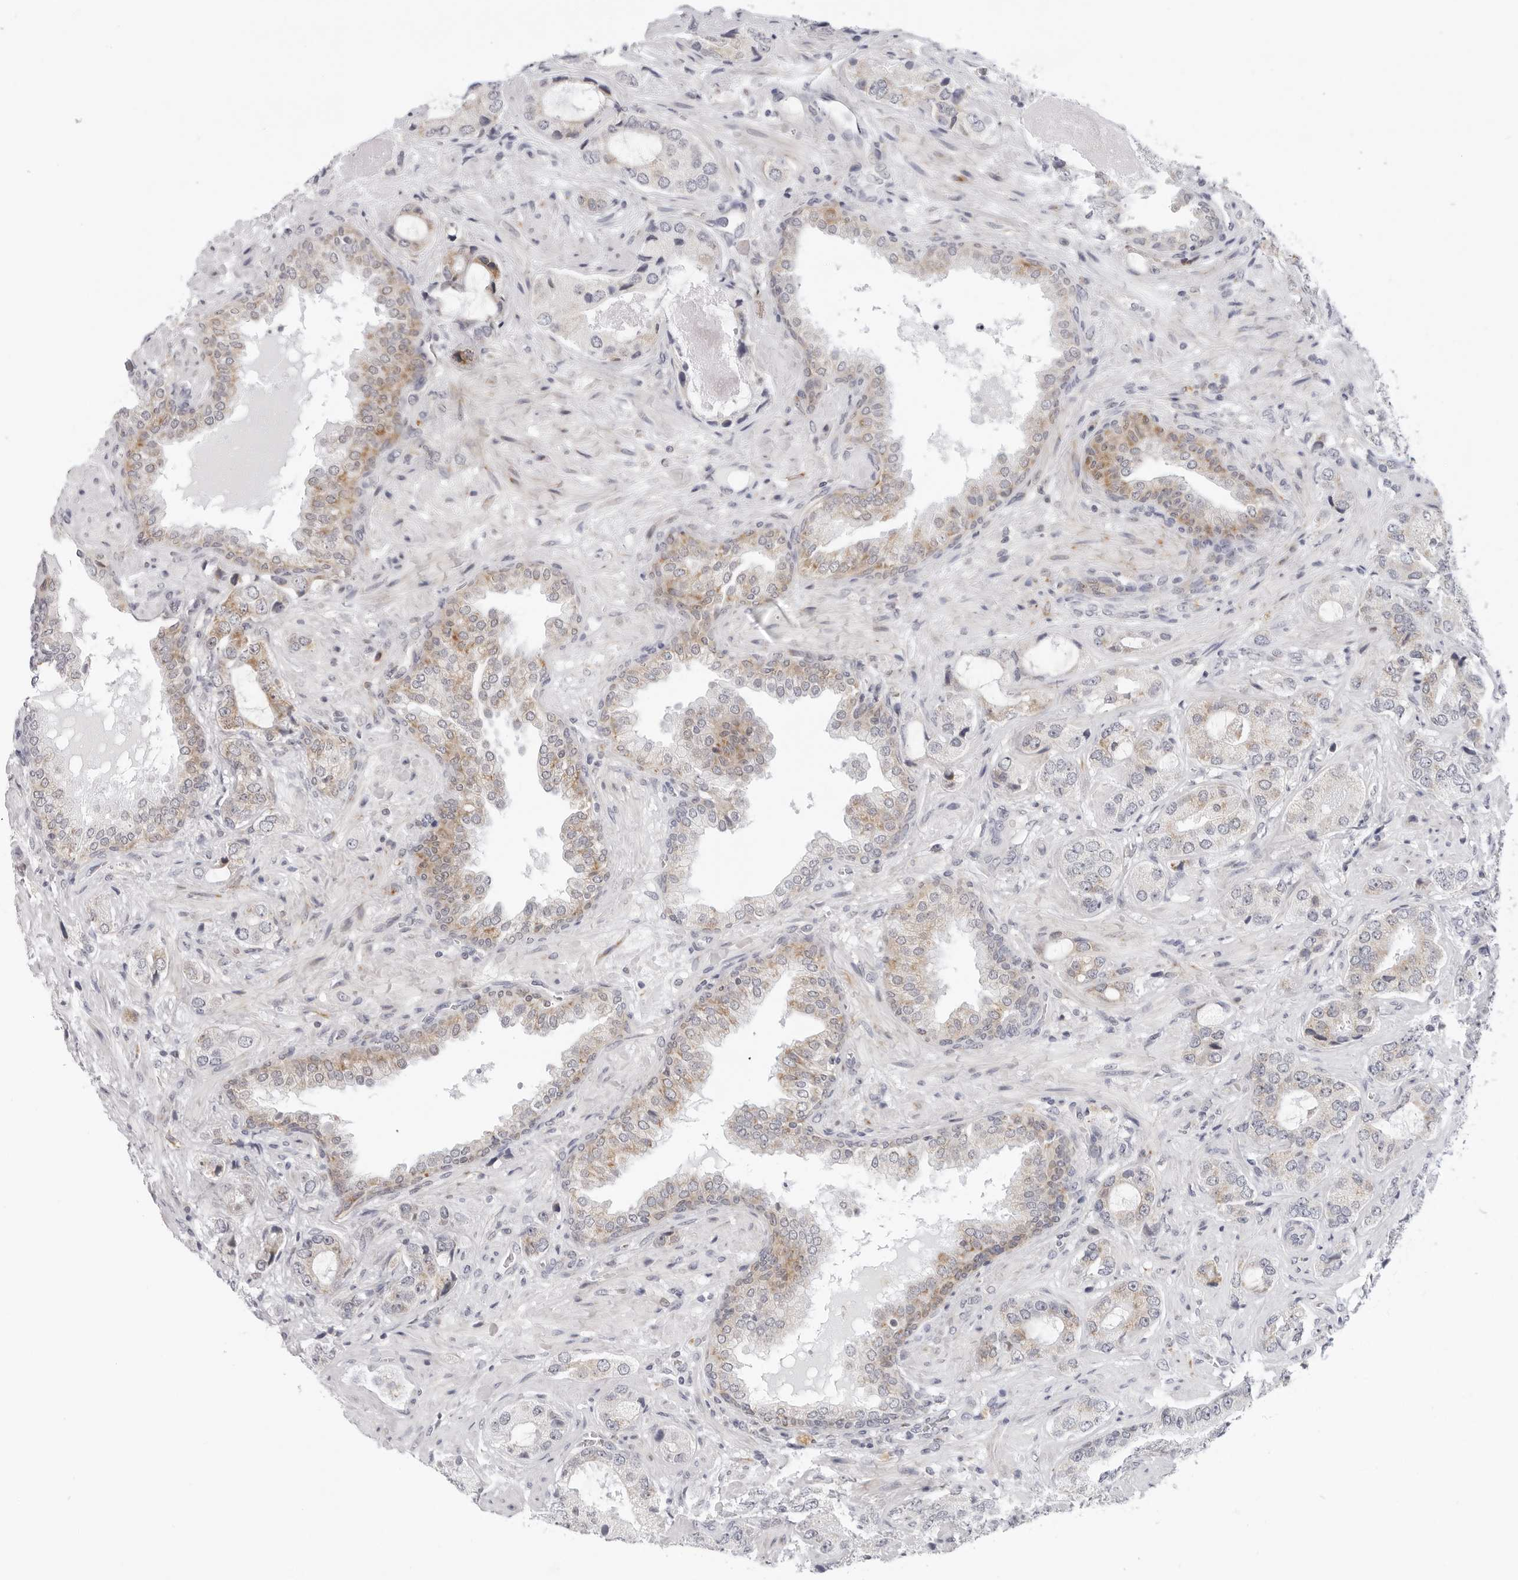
{"staining": {"intensity": "weak", "quantity": "<25%", "location": "cytoplasmic/membranous"}, "tissue": "prostate cancer", "cell_type": "Tumor cells", "image_type": "cancer", "snomed": [{"axis": "morphology", "description": "Normal tissue, NOS"}, {"axis": "morphology", "description": "Adenocarcinoma, High grade"}, {"axis": "topography", "description": "Prostate"}, {"axis": "topography", "description": "Peripheral nerve tissue"}], "caption": "An immunohistochemistry photomicrograph of prostate cancer is shown. There is no staining in tumor cells of prostate cancer. (DAB (3,3'-diaminobenzidine) immunohistochemistry, high magnification).", "gene": "CIART", "patient": {"sex": "male", "age": 59}}